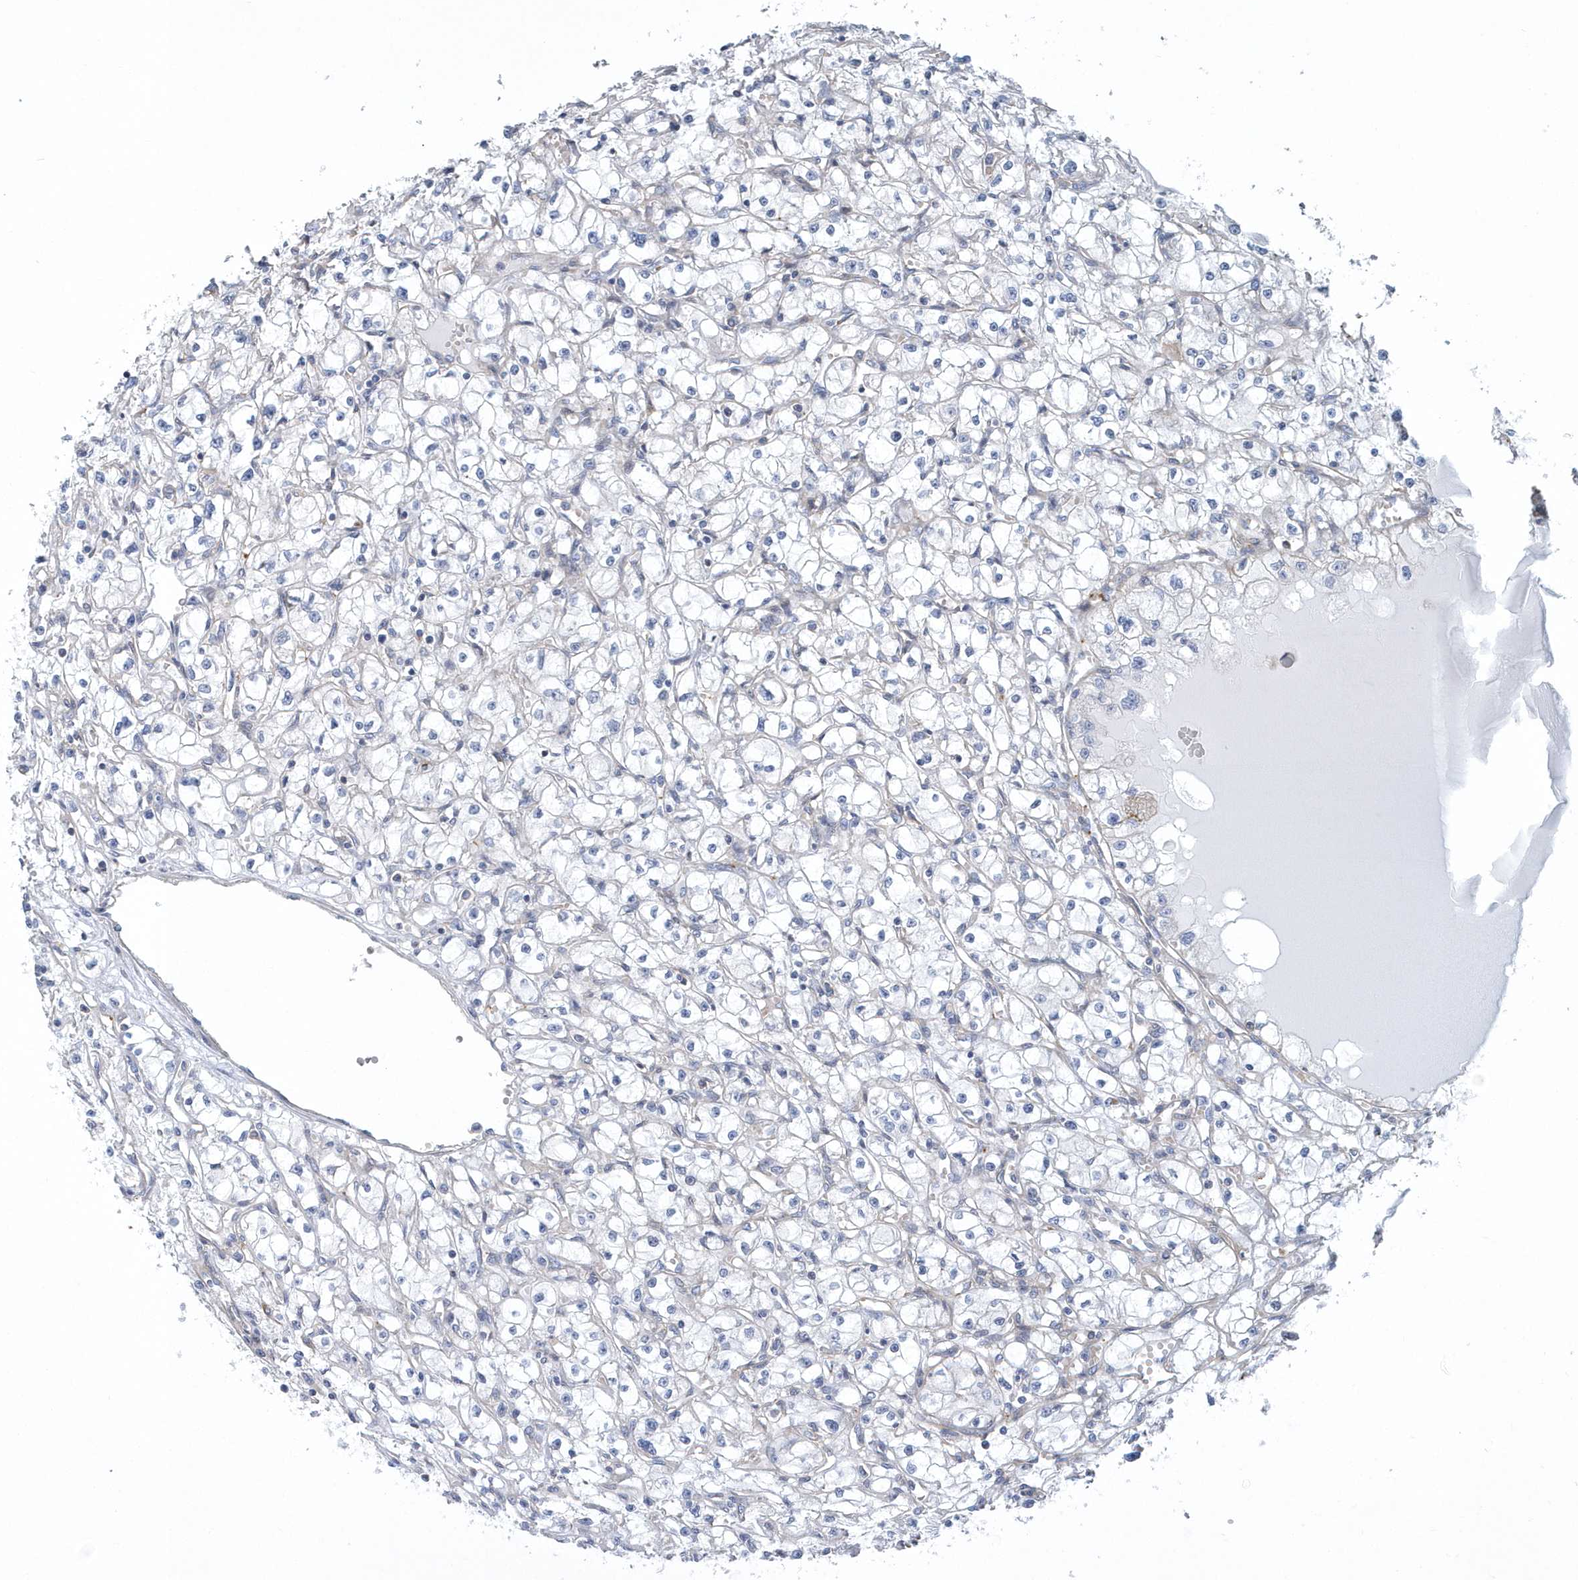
{"staining": {"intensity": "negative", "quantity": "none", "location": "none"}, "tissue": "renal cancer", "cell_type": "Tumor cells", "image_type": "cancer", "snomed": [{"axis": "morphology", "description": "Adenocarcinoma, NOS"}, {"axis": "topography", "description": "Kidney"}], "caption": "The histopathology image exhibits no significant expression in tumor cells of renal cancer (adenocarcinoma).", "gene": "ARAP2", "patient": {"sex": "male", "age": 56}}